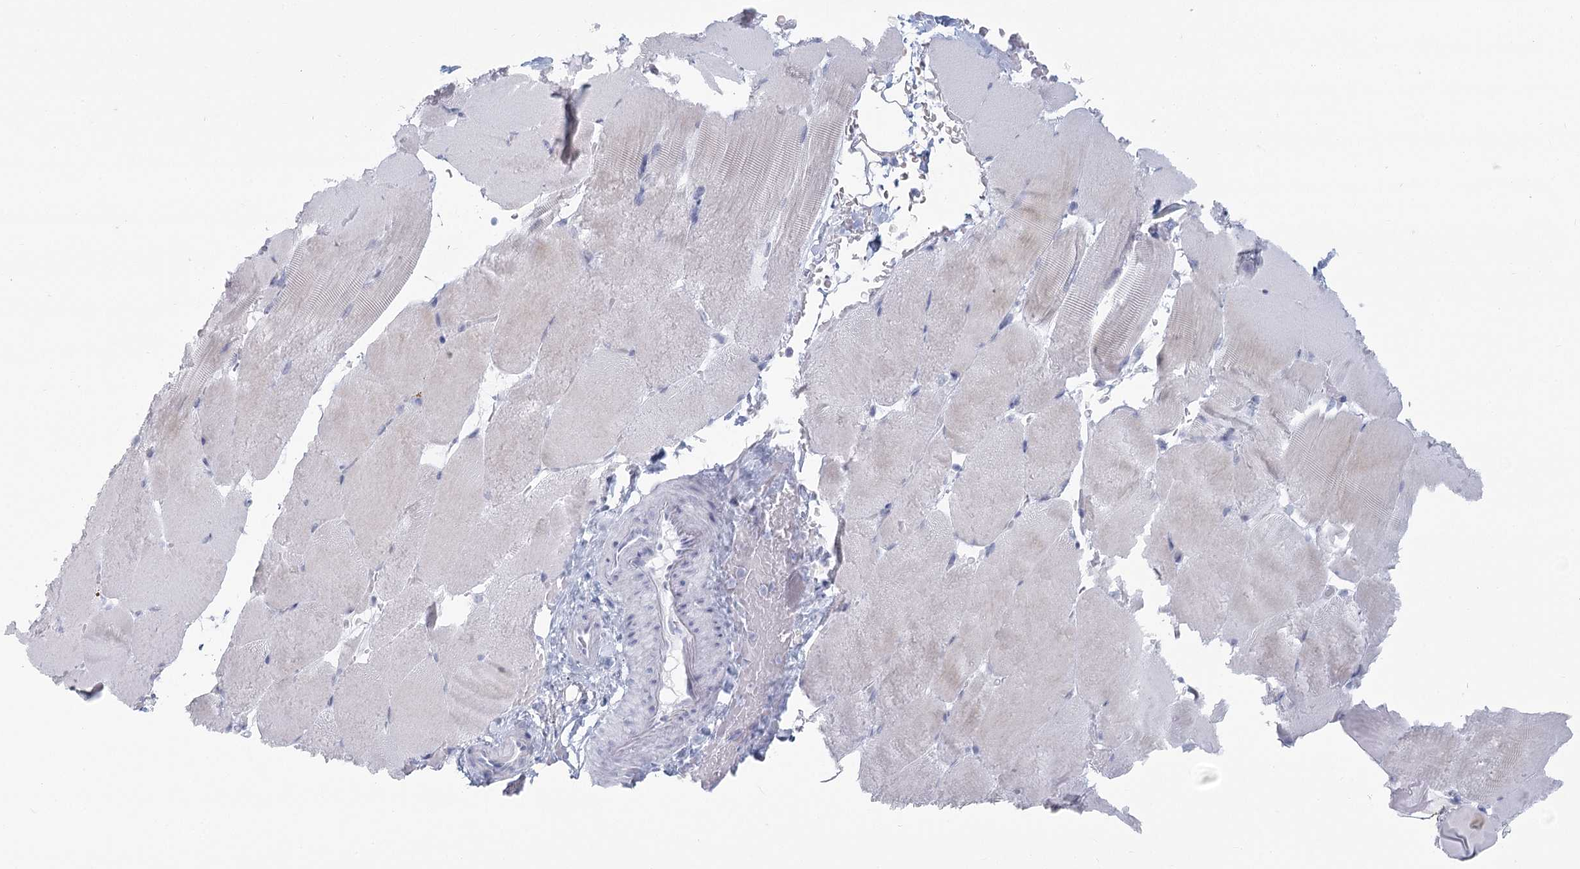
{"staining": {"intensity": "negative", "quantity": "none", "location": "none"}, "tissue": "skeletal muscle", "cell_type": "Myocytes", "image_type": "normal", "snomed": [{"axis": "morphology", "description": "Normal tissue, NOS"}, {"axis": "topography", "description": "Skeletal muscle"}, {"axis": "topography", "description": "Parathyroid gland"}], "caption": "DAB immunohistochemical staining of normal human skeletal muscle shows no significant positivity in myocytes.", "gene": "WNT8B", "patient": {"sex": "female", "age": 37}}